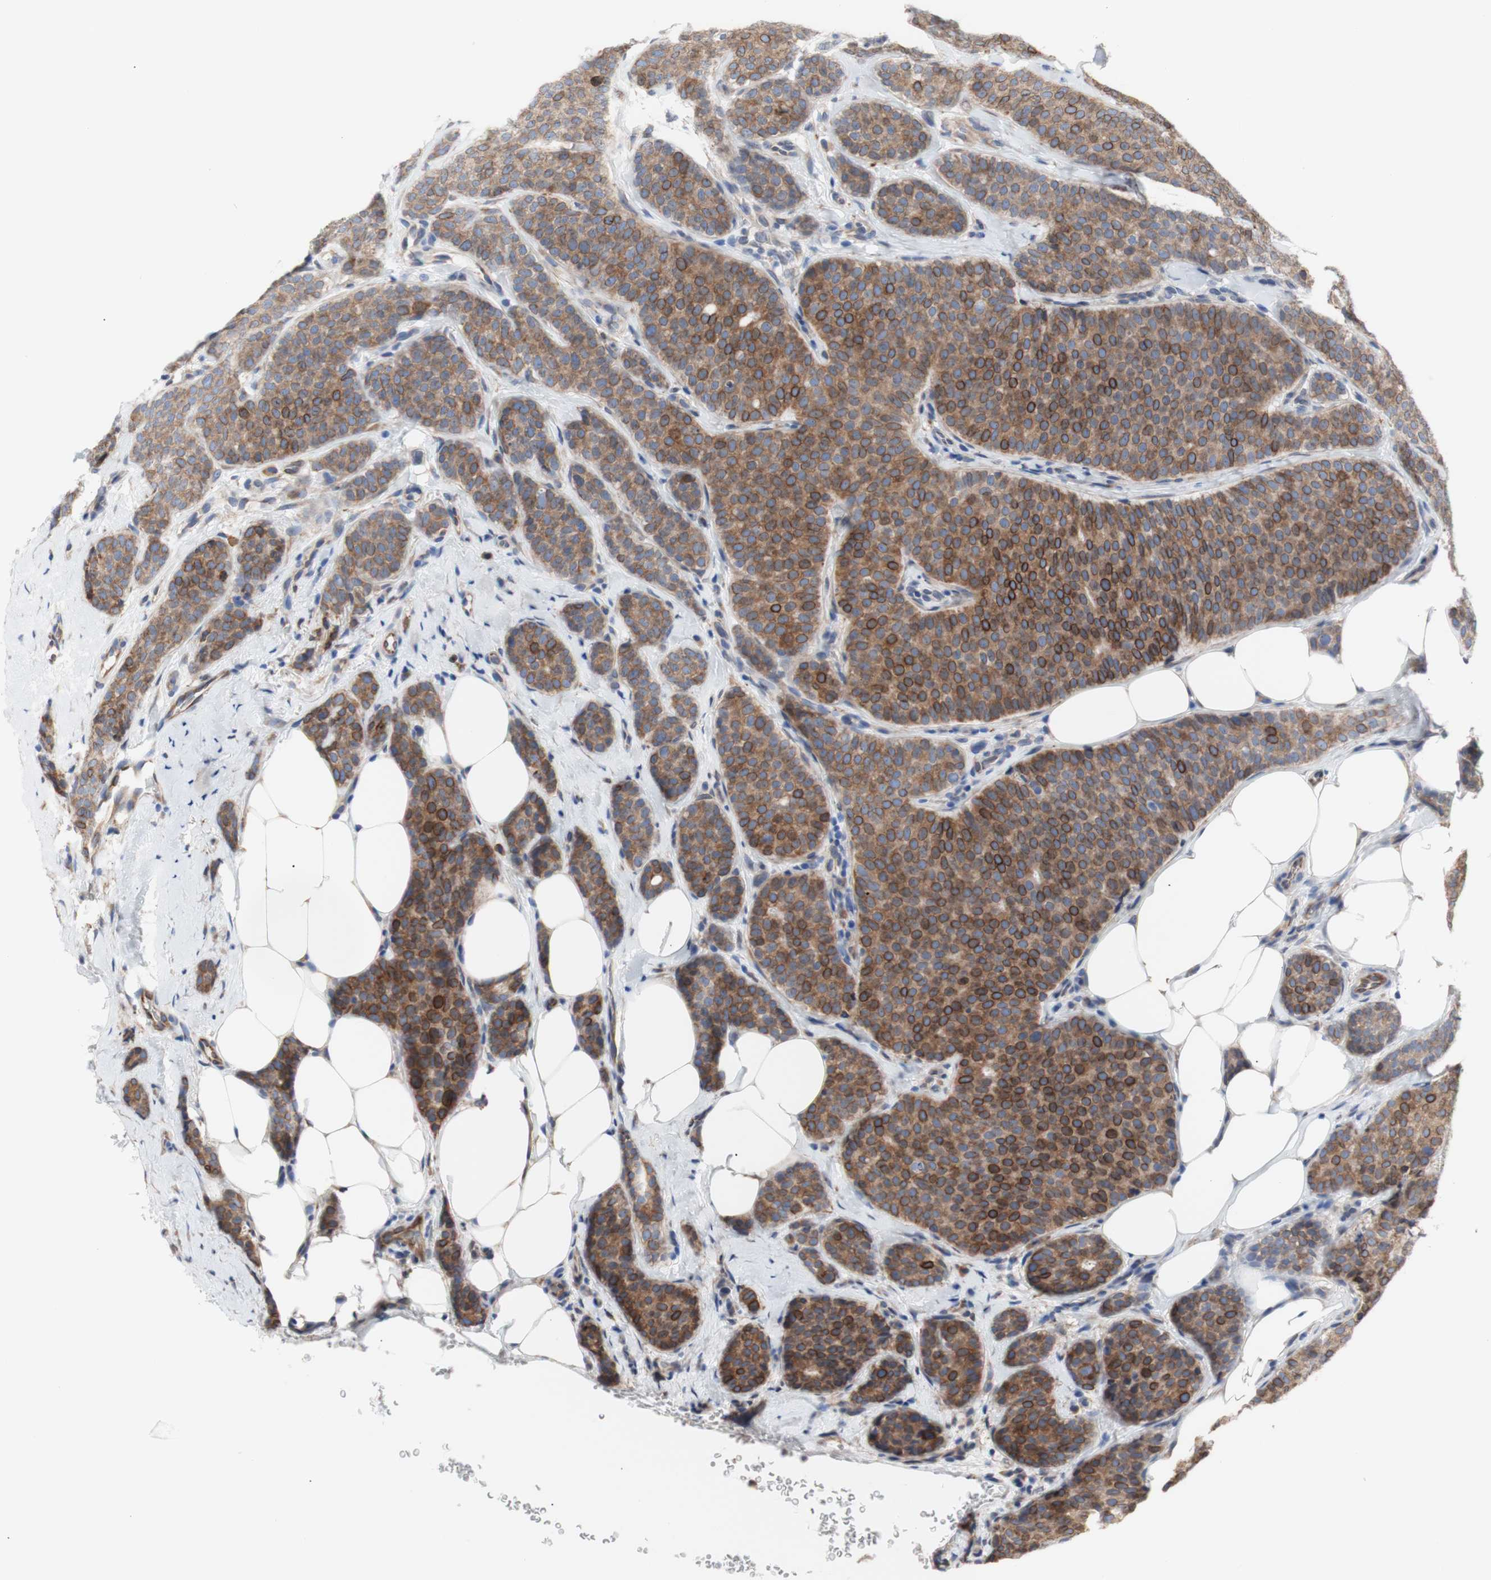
{"staining": {"intensity": "moderate", "quantity": ">75%", "location": "cytoplasmic/membranous,nuclear"}, "tissue": "breast cancer", "cell_type": "Tumor cells", "image_type": "cancer", "snomed": [{"axis": "morphology", "description": "Lobular carcinoma"}, {"axis": "topography", "description": "Skin"}, {"axis": "topography", "description": "Breast"}], "caption": "Breast cancer was stained to show a protein in brown. There is medium levels of moderate cytoplasmic/membranous and nuclear expression in about >75% of tumor cells.", "gene": "ERLIN1", "patient": {"sex": "female", "age": 46}}